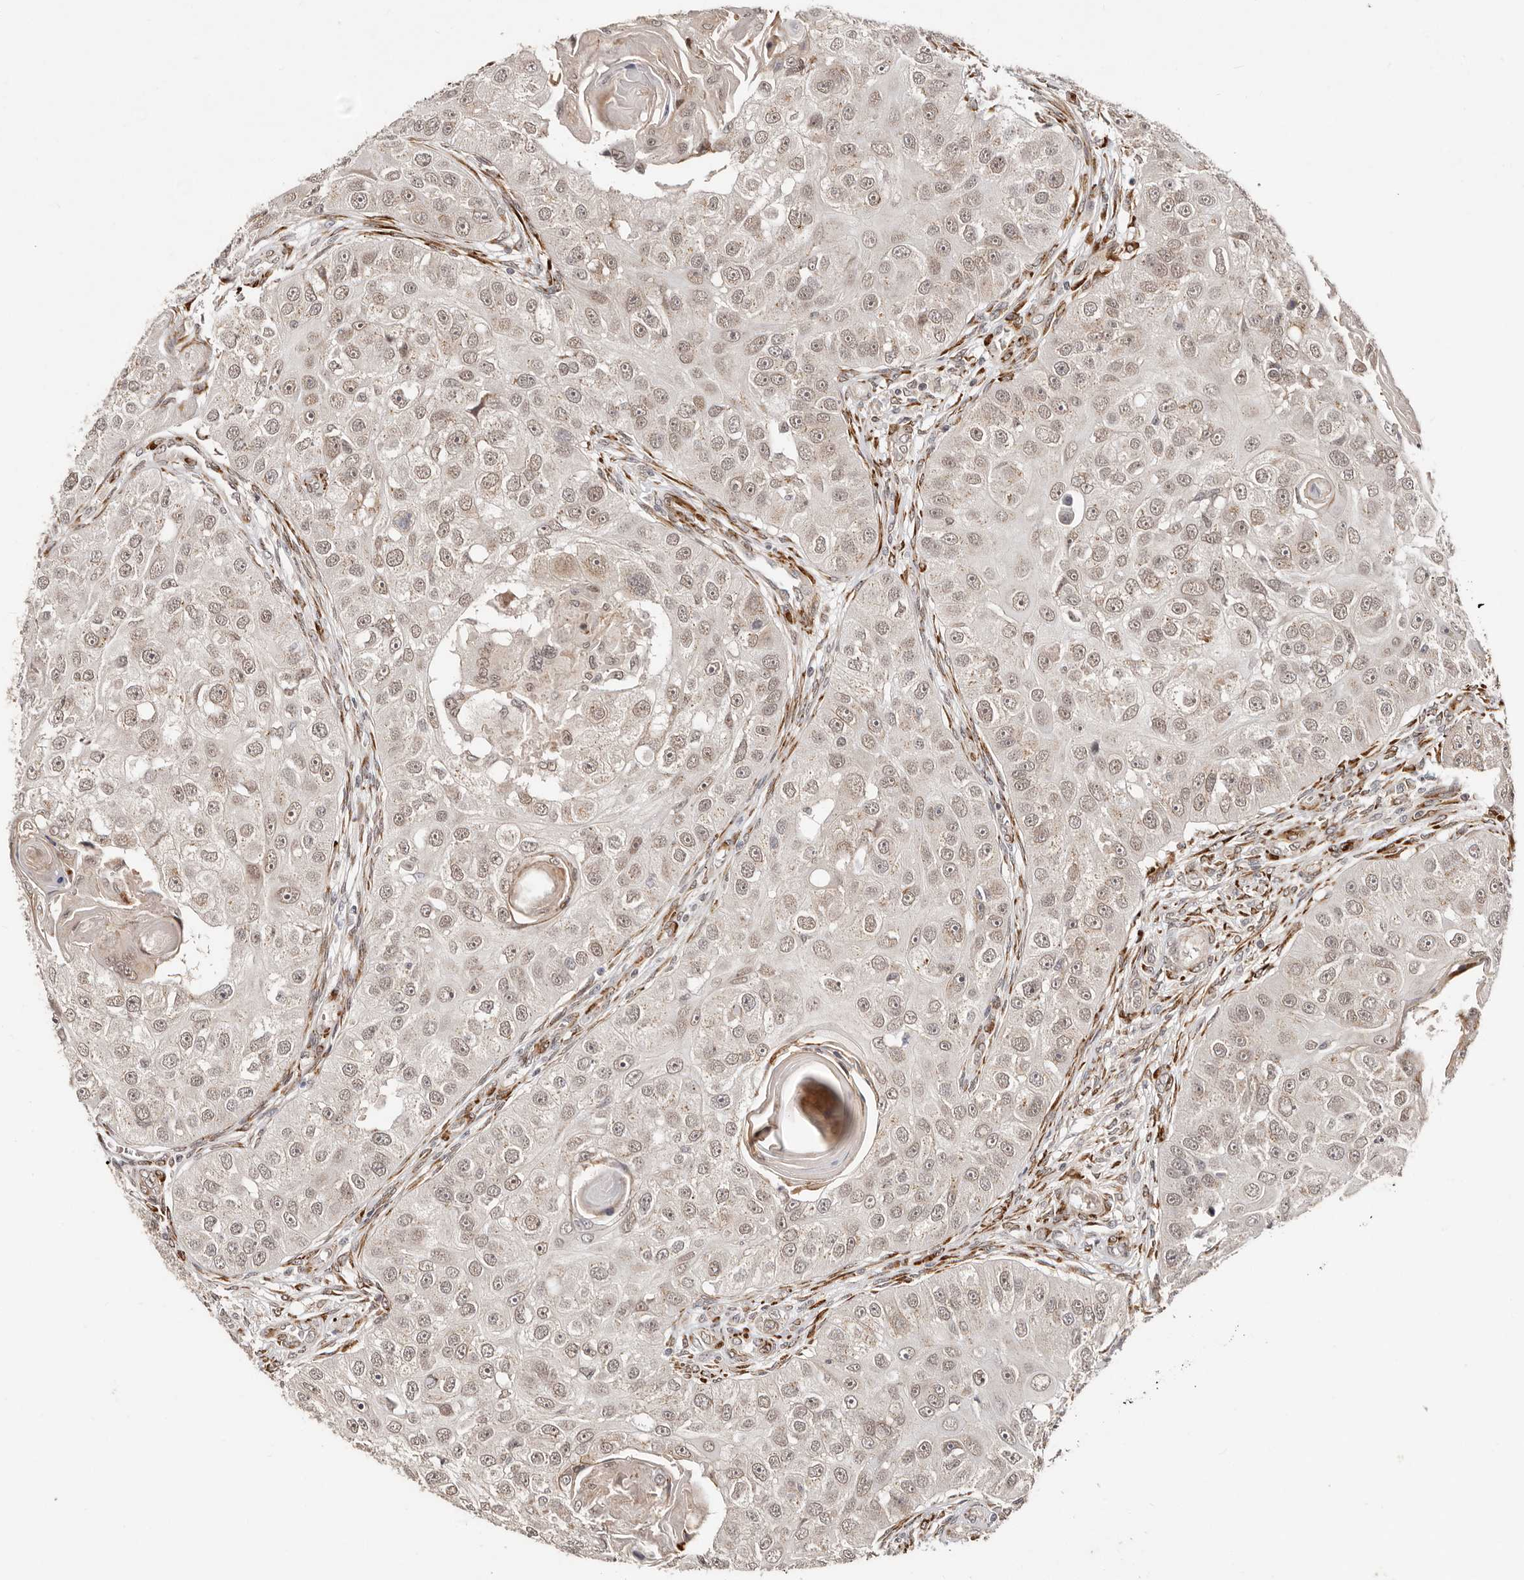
{"staining": {"intensity": "weak", "quantity": ">75%", "location": "nuclear"}, "tissue": "head and neck cancer", "cell_type": "Tumor cells", "image_type": "cancer", "snomed": [{"axis": "morphology", "description": "Normal tissue, NOS"}, {"axis": "morphology", "description": "Squamous cell carcinoma, NOS"}, {"axis": "topography", "description": "Skeletal muscle"}, {"axis": "topography", "description": "Head-Neck"}], "caption": "IHC of head and neck cancer demonstrates low levels of weak nuclear expression in approximately >75% of tumor cells. The staining was performed using DAB, with brown indicating positive protein expression. Nuclei are stained blue with hematoxylin.", "gene": "SRCAP", "patient": {"sex": "male", "age": 51}}